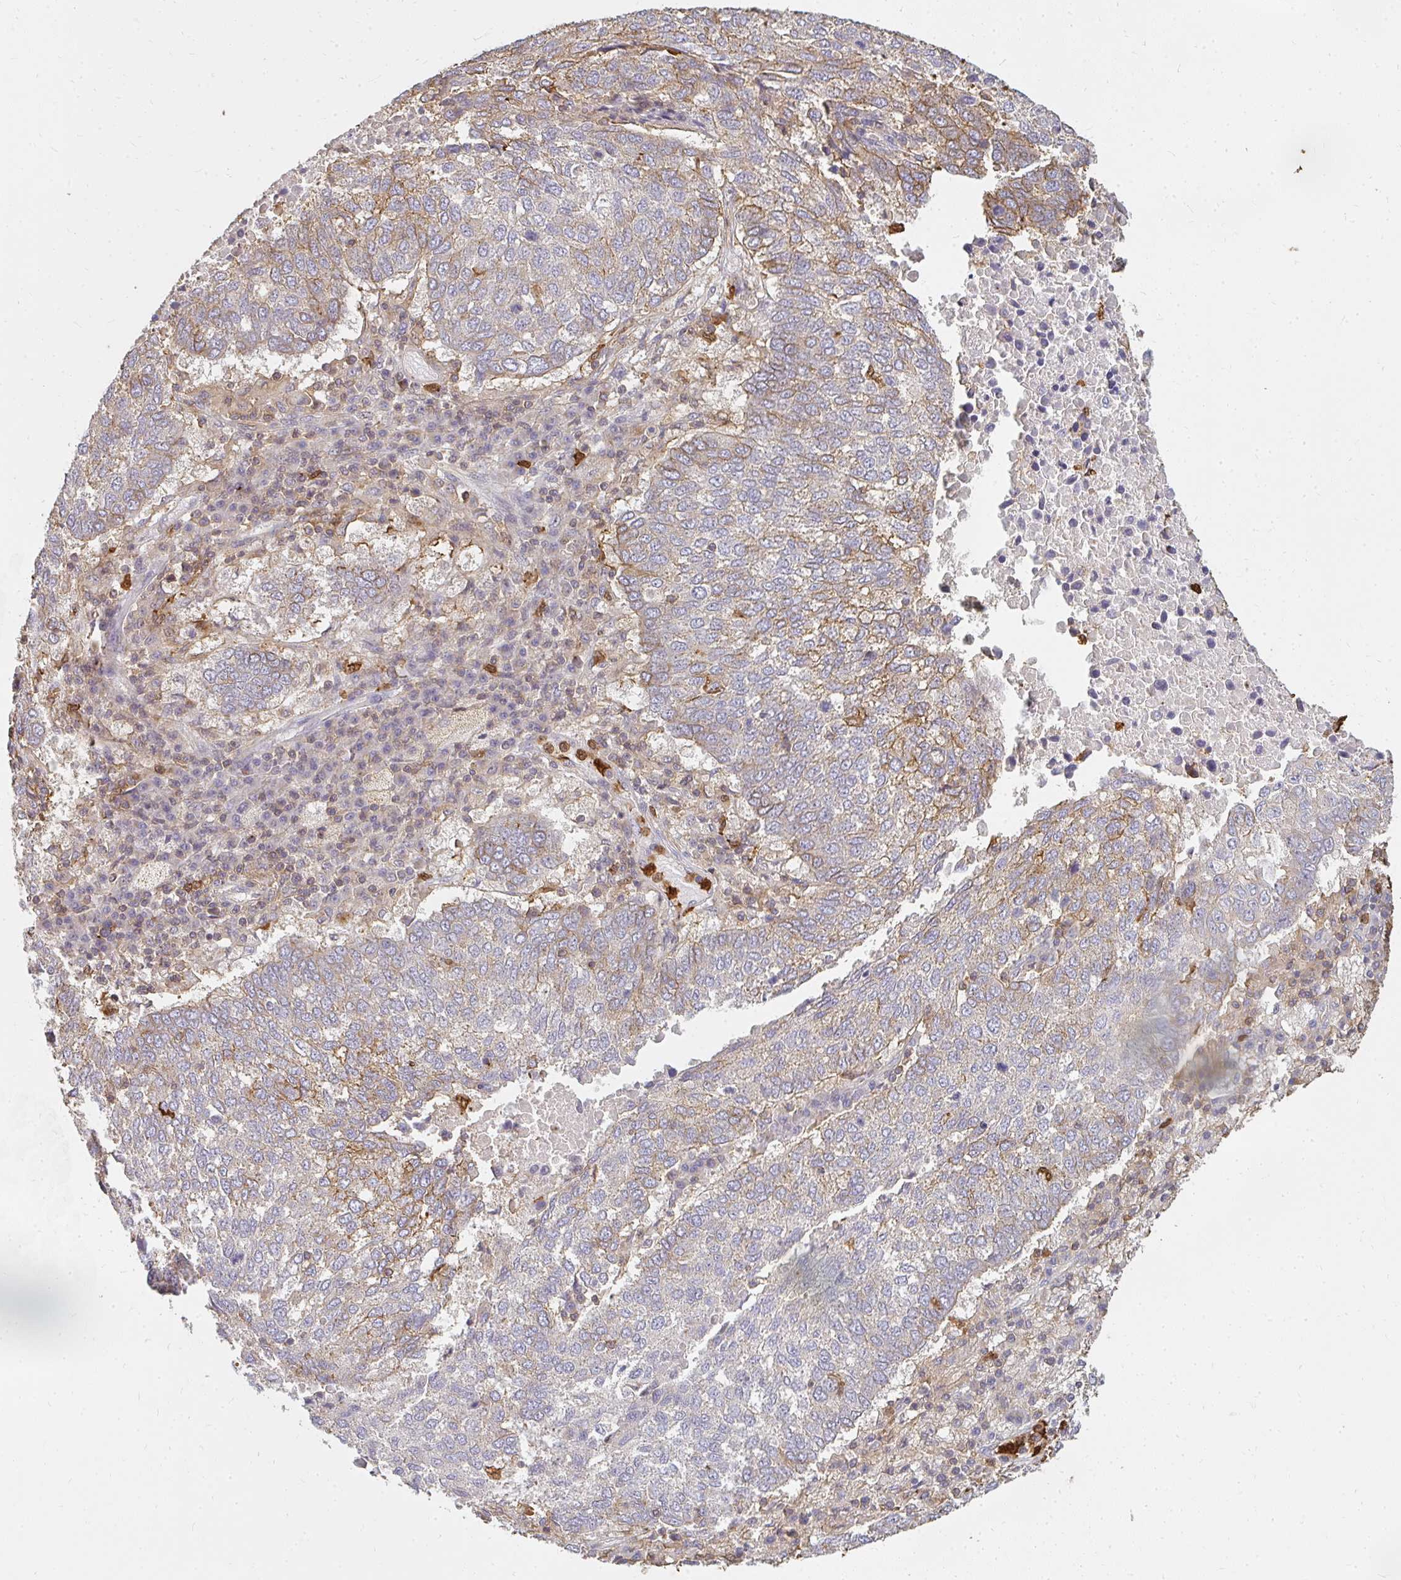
{"staining": {"intensity": "moderate", "quantity": "<25%", "location": "cytoplasmic/membranous"}, "tissue": "lung cancer", "cell_type": "Tumor cells", "image_type": "cancer", "snomed": [{"axis": "morphology", "description": "Squamous cell carcinoma, NOS"}, {"axis": "topography", "description": "Lung"}], "caption": "Immunohistochemistry image of neoplastic tissue: human lung squamous cell carcinoma stained using immunohistochemistry (IHC) reveals low levels of moderate protein expression localized specifically in the cytoplasmic/membranous of tumor cells, appearing as a cytoplasmic/membranous brown color.", "gene": "CNTRL", "patient": {"sex": "male", "age": 73}}